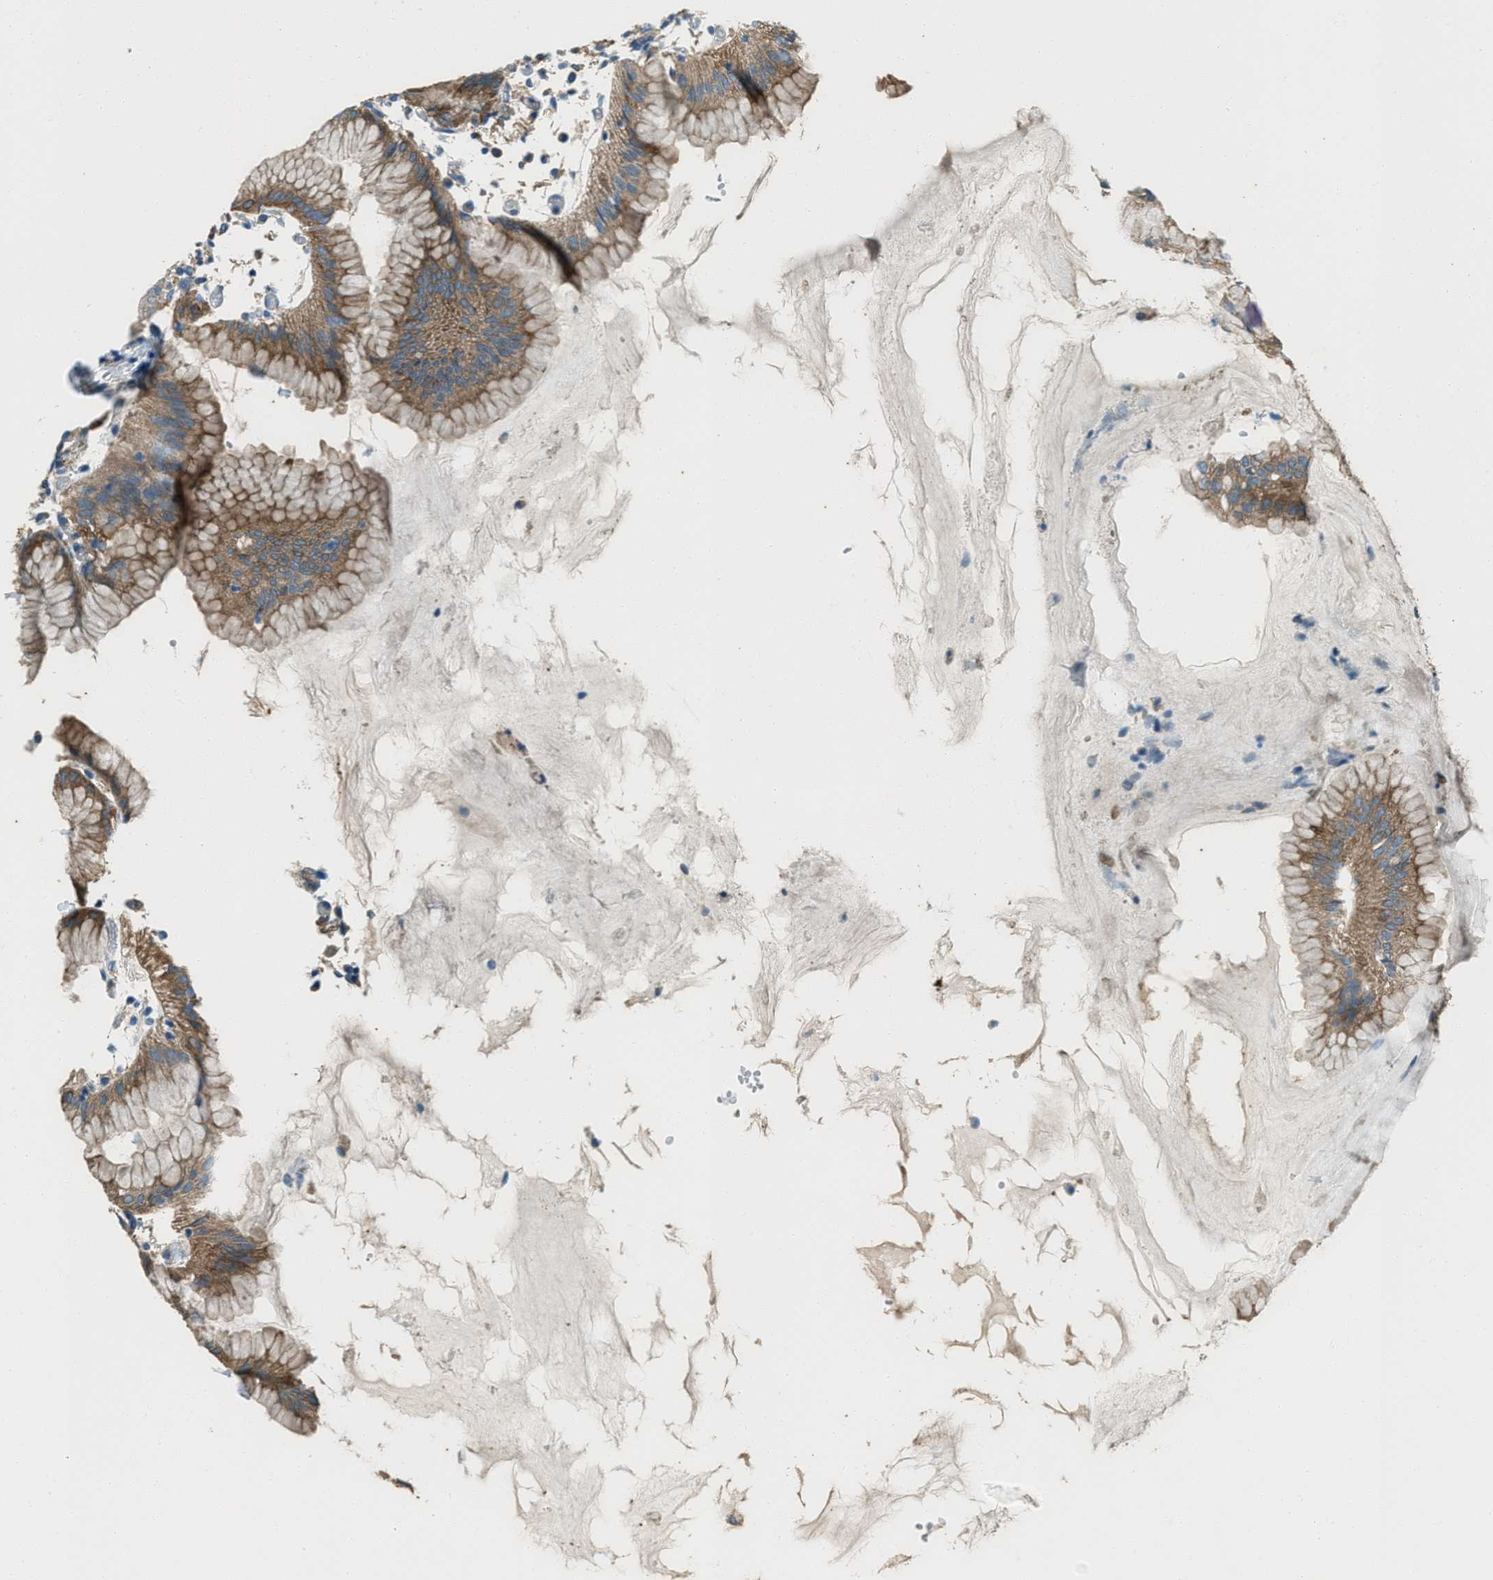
{"staining": {"intensity": "strong", "quantity": ">75%", "location": "cytoplasmic/membranous"}, "tissue": "stomach", "cell_type": "Glandular cells", "image_type": "normal", "snomed": [{"axis": "morphology", "description": "Normal tissue, NOS"}, {"axis": "topography", "description": "Stomach"}, {"axis": "topography", "description": "Stomach, lower"}], "caption": "Immunohistochemistry (IHC) (DAB) staining of benign stomach exhibits strong cytoplasmic/membranous protein staining in about >75% of glandular cells. The staining is performed using DAB (3,3'-diaminobenzidine) brown chromogen to label protein expression. The nuclei are counter-stained blue using hematoxylin.", "gene": "SVIL", "patient": {"sex": "female", "age": 75}}